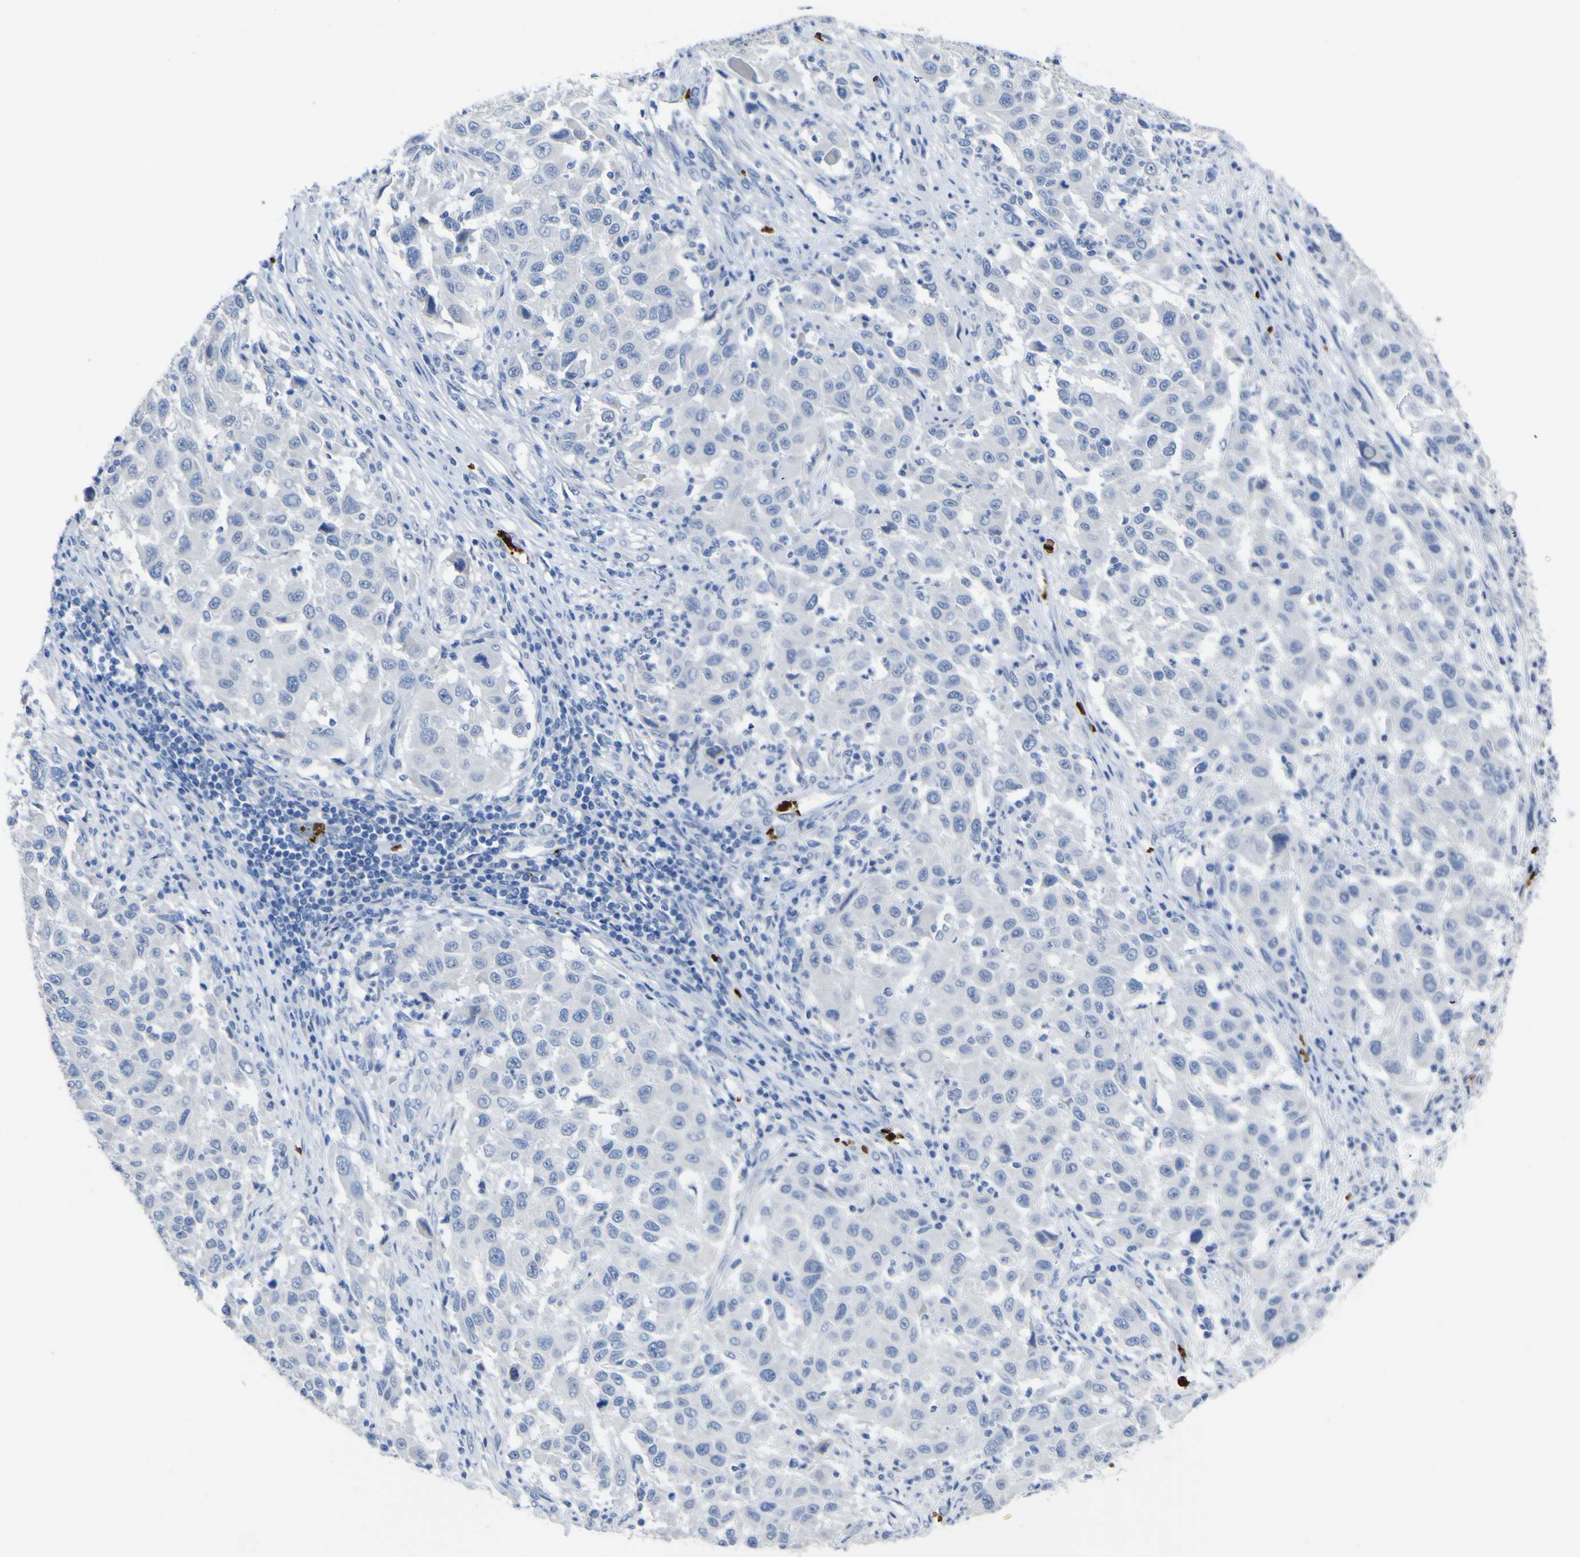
{"staining": {"intensity": "negative", "quantity": "none", "location": "none"}, "tissue": "melanoma", "cell_type": "Tumor cells", "image_type": "cancer", "snomed": [{"axis": "morphology", "description": "Malignant melanoma, Metastatic site"}, {"axis": "topography", "description": "Lymph node"}], "caption": "High magnification brightfield microscopy of melanoma stained with DAB (3,3'-diaminobenzidine) (brown) and counterstained with hematoxylin (blue): tumor cells show no significant positivity.", "gene": "GCM1", "patient": {"sex": "male", "age": 61}}